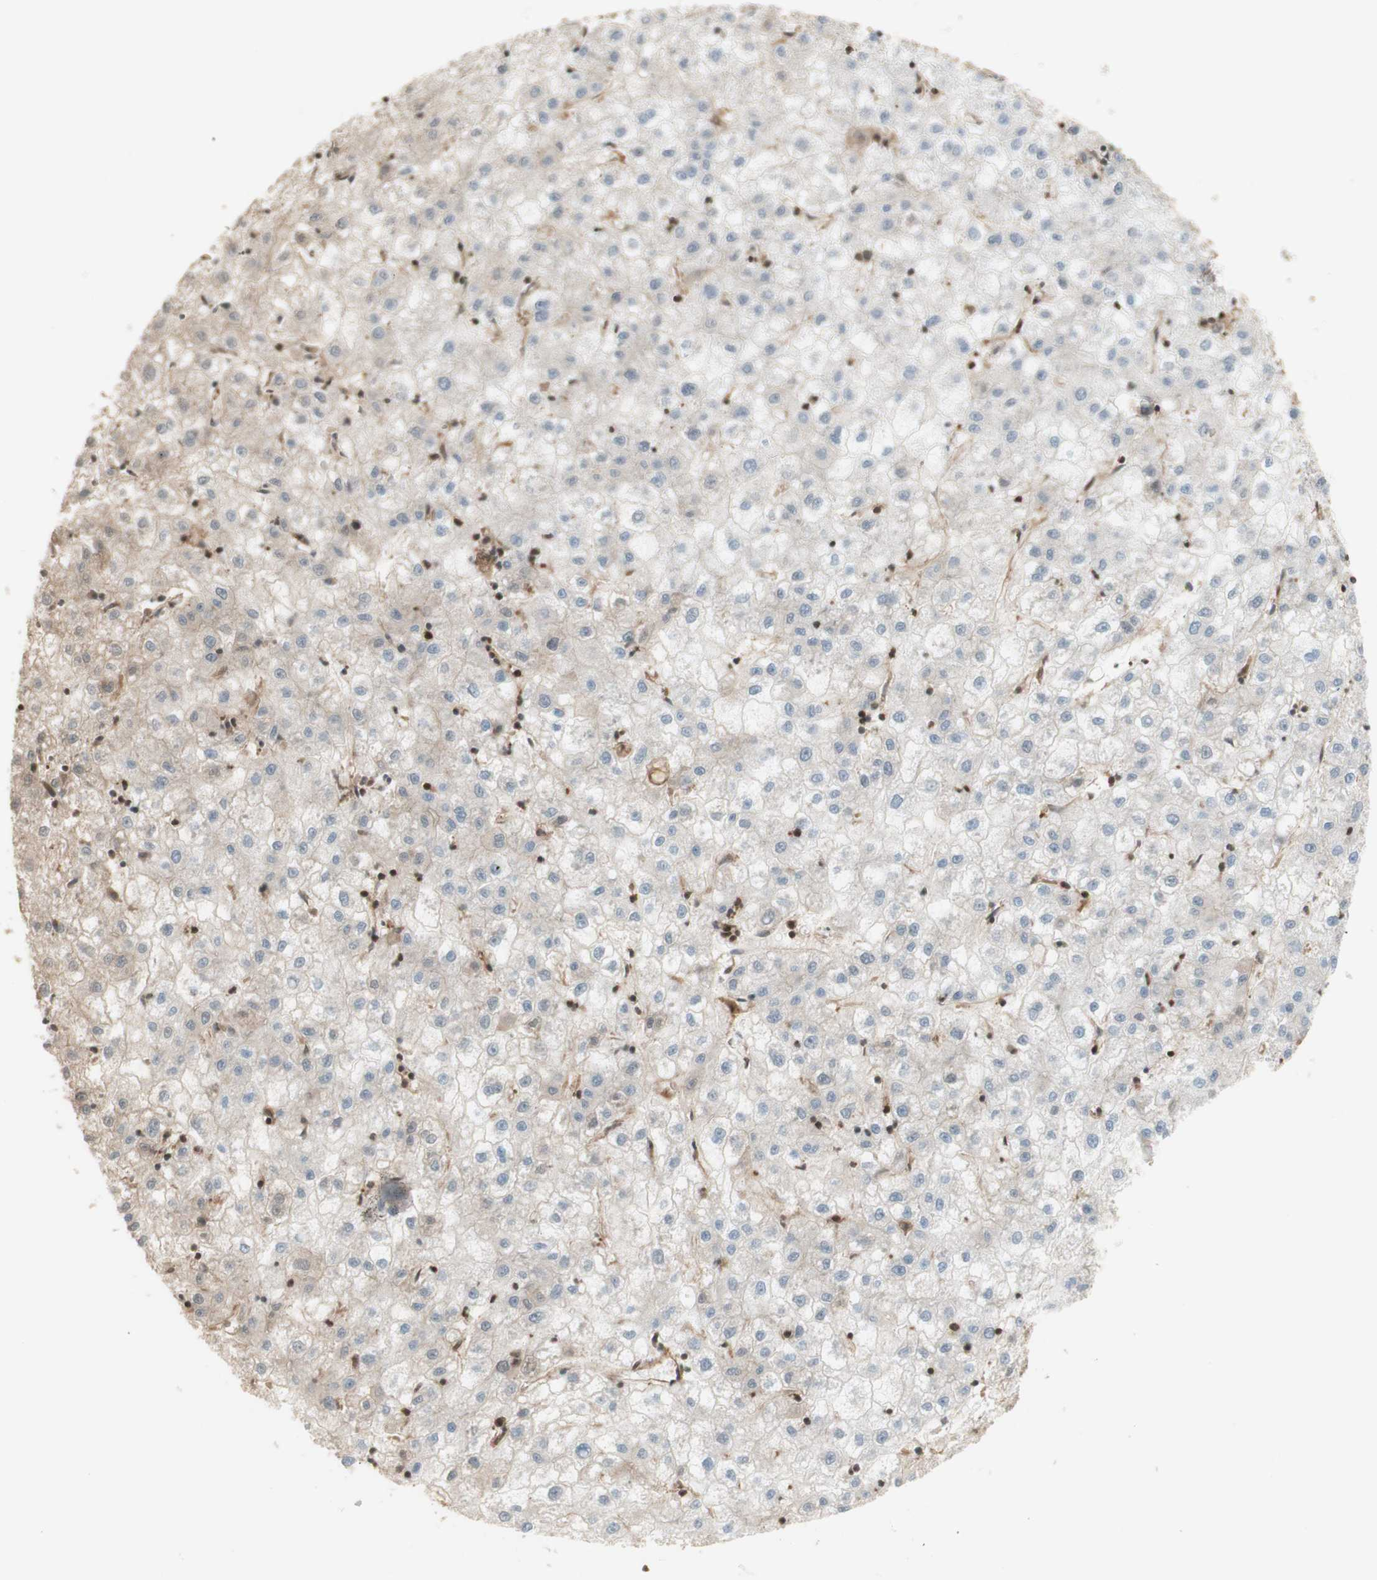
{"staining": {"intensity": "weak", "quantity": "<25%", "location": "cytoplasmic/membranous"}, "tissue": "liver cancer", "cell_type": "Tumor cells", "image_type": "cancer", "snomed": [{"axis": "morphology", "description": "Carcinoma, Hepatocellular, NOS"}, {"axis": "topography", "description": "Liver"}], "caption": "High power microscopy histopathology image of an immunohistochemistry image of liver hepatocellular carcinoma, revealing no significant staining in tumor cells.", "gene": "YWHAB", "patient": {"sex": "male", "age": 72}}